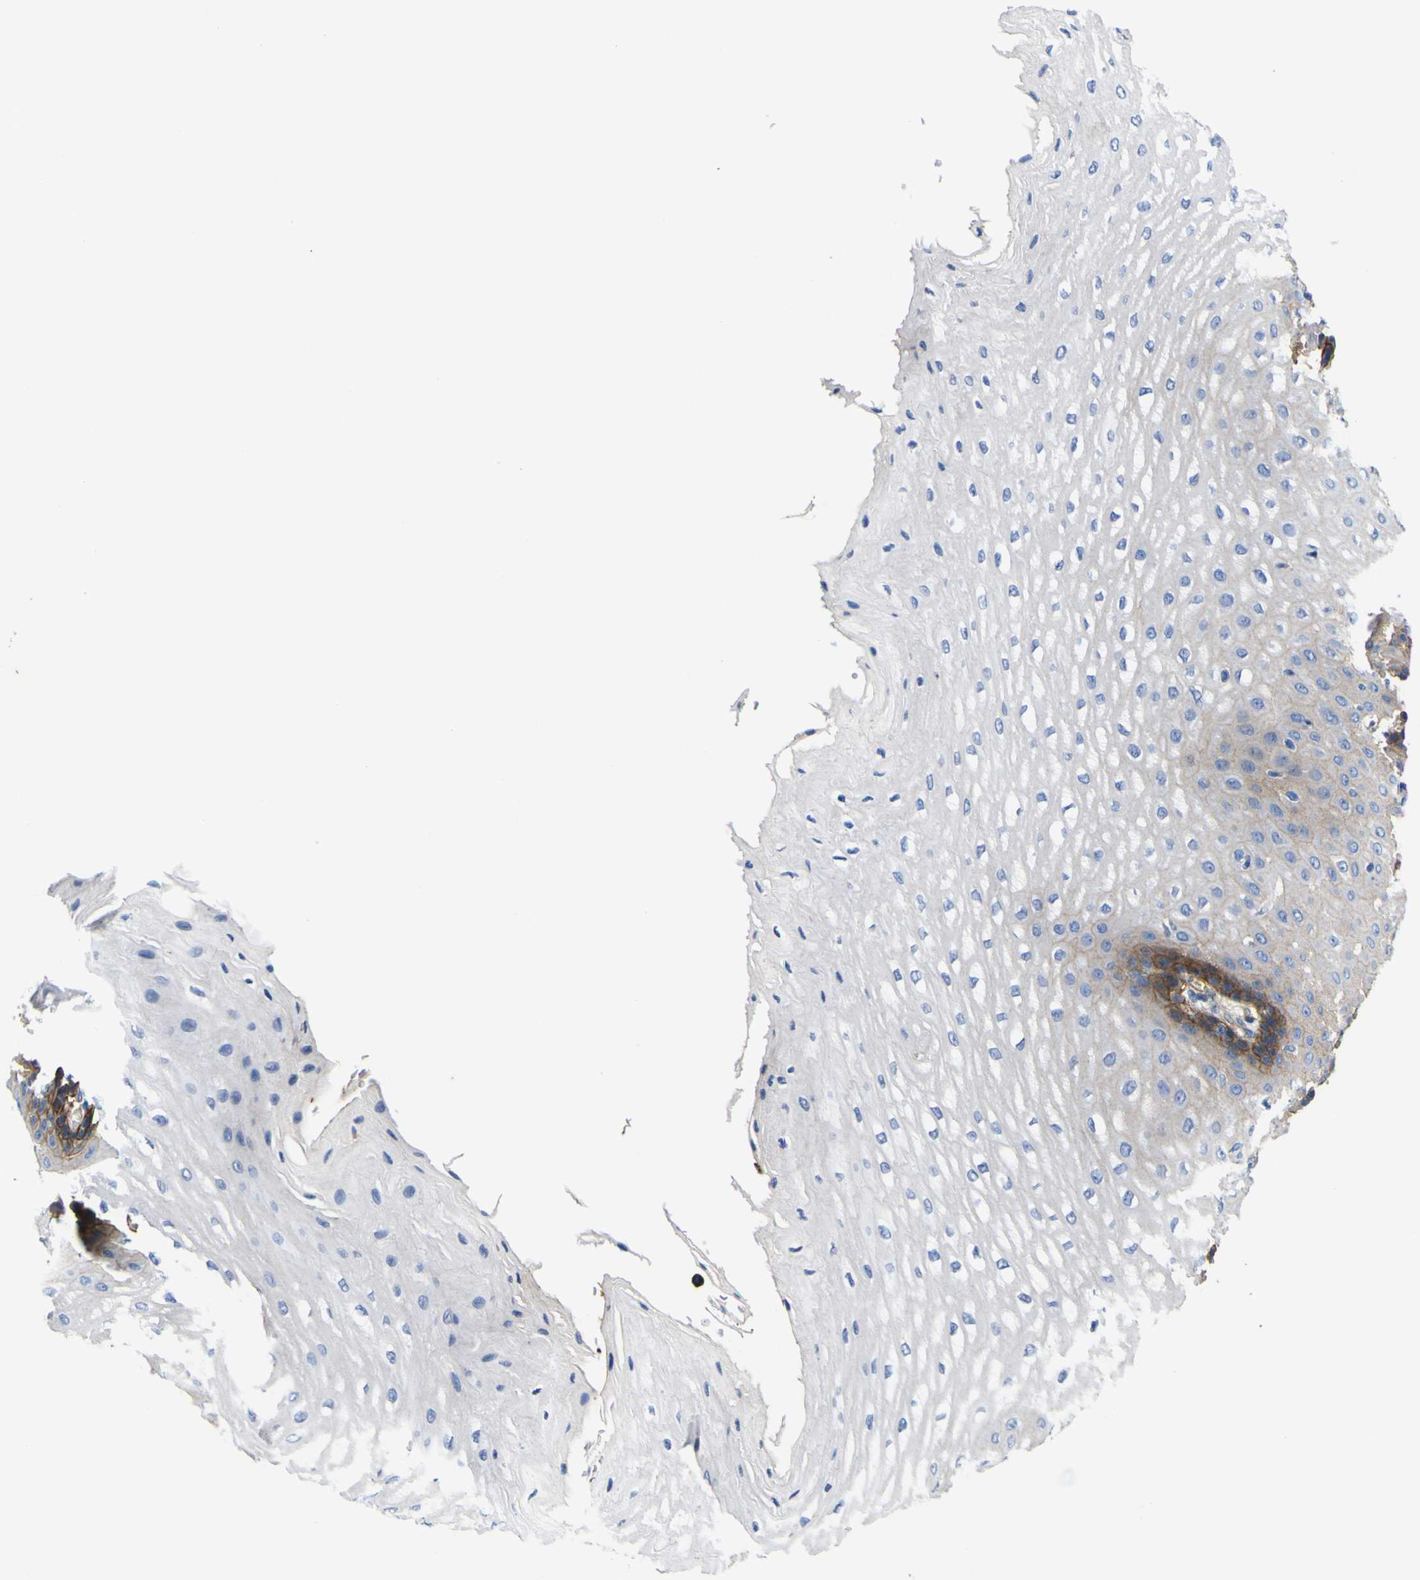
{"staining": {"intensity": "moderate", "quantity": "<25%", "location": "cytoplasmic/membranous"}, "tissue": "esophagus", "cell_type": "Squamous epithelial cells", "image_type": "normal", "snomed": [{"axis": "morphology", "description": "Normal tissue, NOS"}, {"axis": "topography", "description": "Esophagus"}], "caption": "High-magnification brightfield microscopy of normal esophagus stained with DAB (3,3'-diaminobenzidine) (brown) and counterstained with hematoxylin (blue). squamous epithelial cells exhibit moderate cytoplasmic/membranous staining is identified in about<25% of cells. Using DAB (brown) and hematoxylin (blue) stains, captured at high magnification using brightfield microscopy.", "gene": "CD151", "patient": {"sex": "male", "age": 54}}